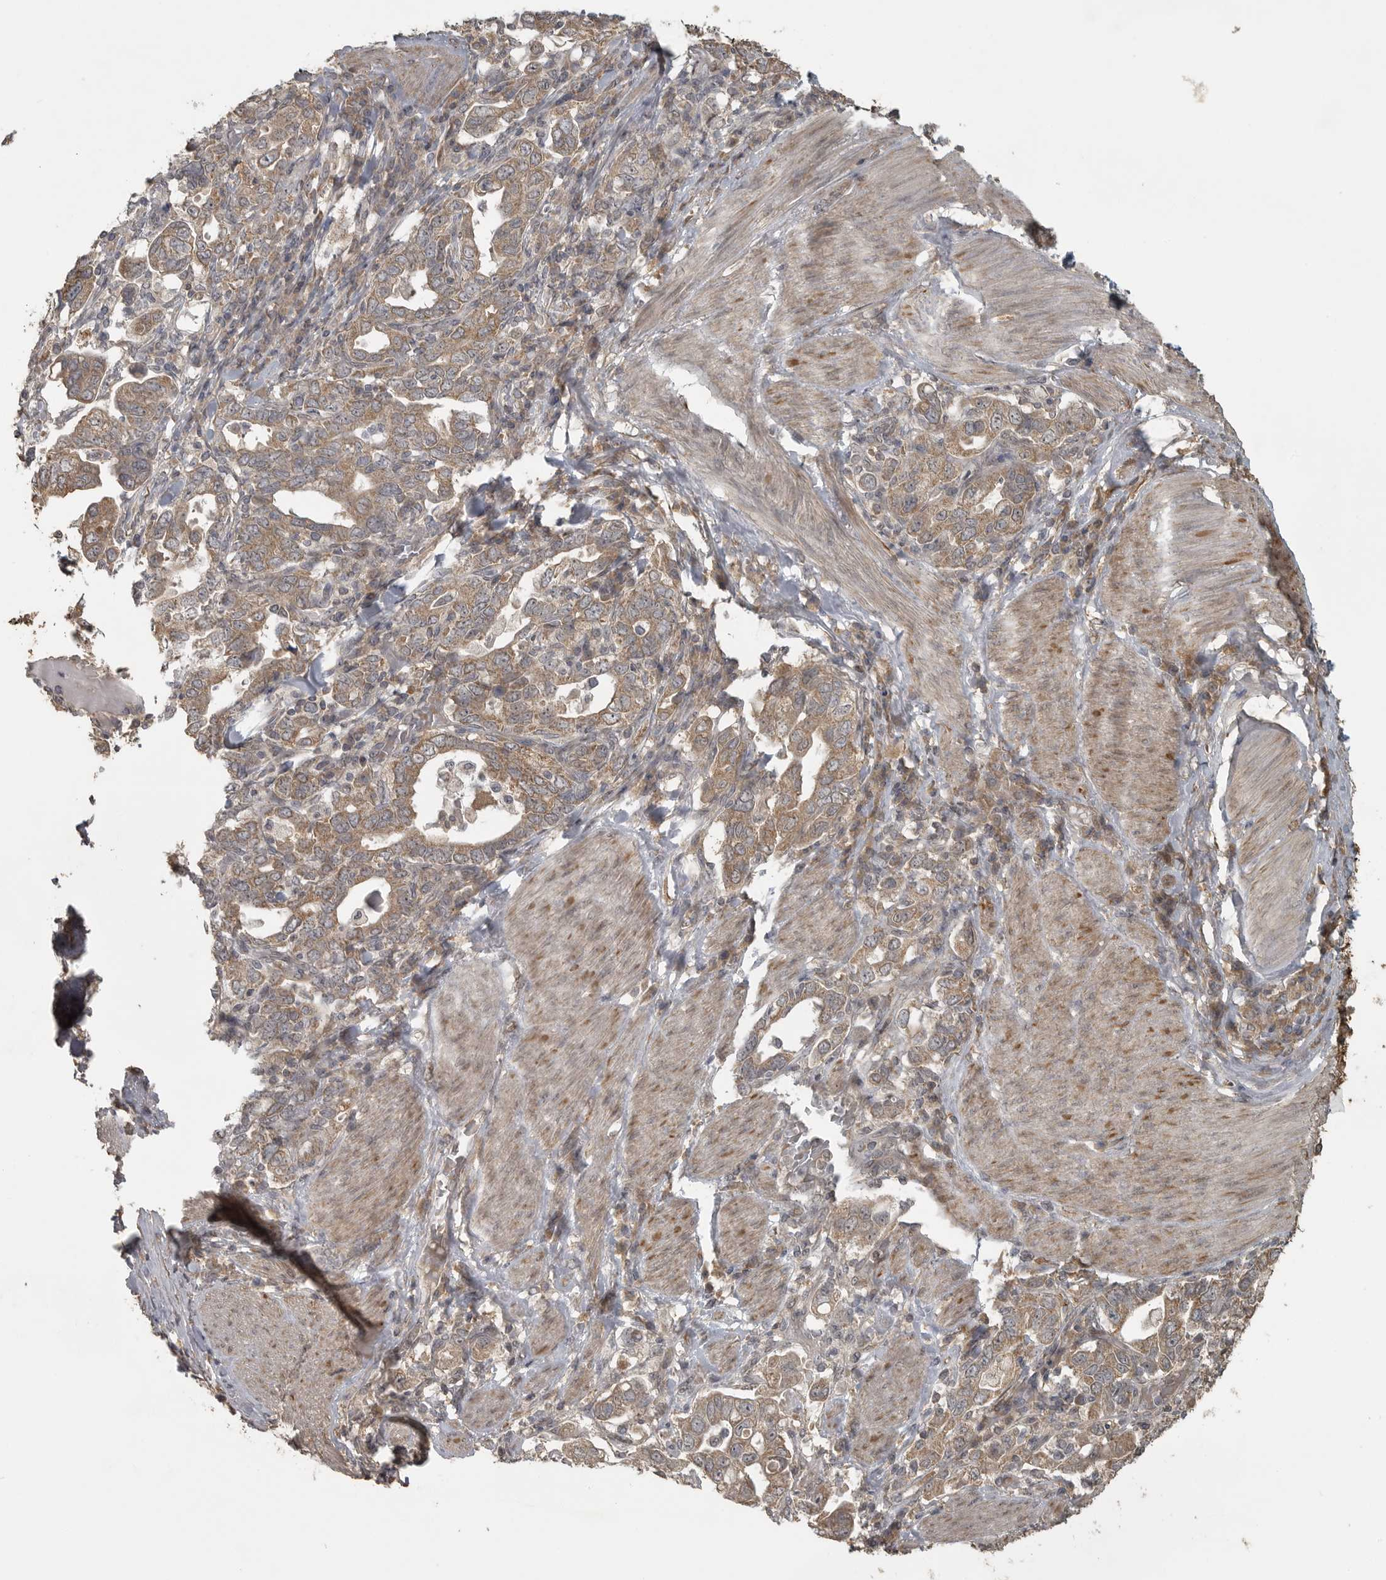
{"staining": {"intensity": "moderate", "quantity": ">75%", "location": "cytoplasmic/membranous"}, "tissue": "stomach cancer", "cell_type": "Tumor cells", "image_type": "cancer", "snomed": [{"axis": "morphology", "description": "Adenocarcinoma, NOS"}, {"axis": "topography", "description": "Stomach, upper"}], "caption": "There is medium levels of moderate cytoplasmic/membranous staining in tumor cells of adenocarcinoma (stomach), as demonstrated by immunohistochemical staining (brown color).", "gene": "LLGL1", "patient": {"sex": "male", "age": 62}}